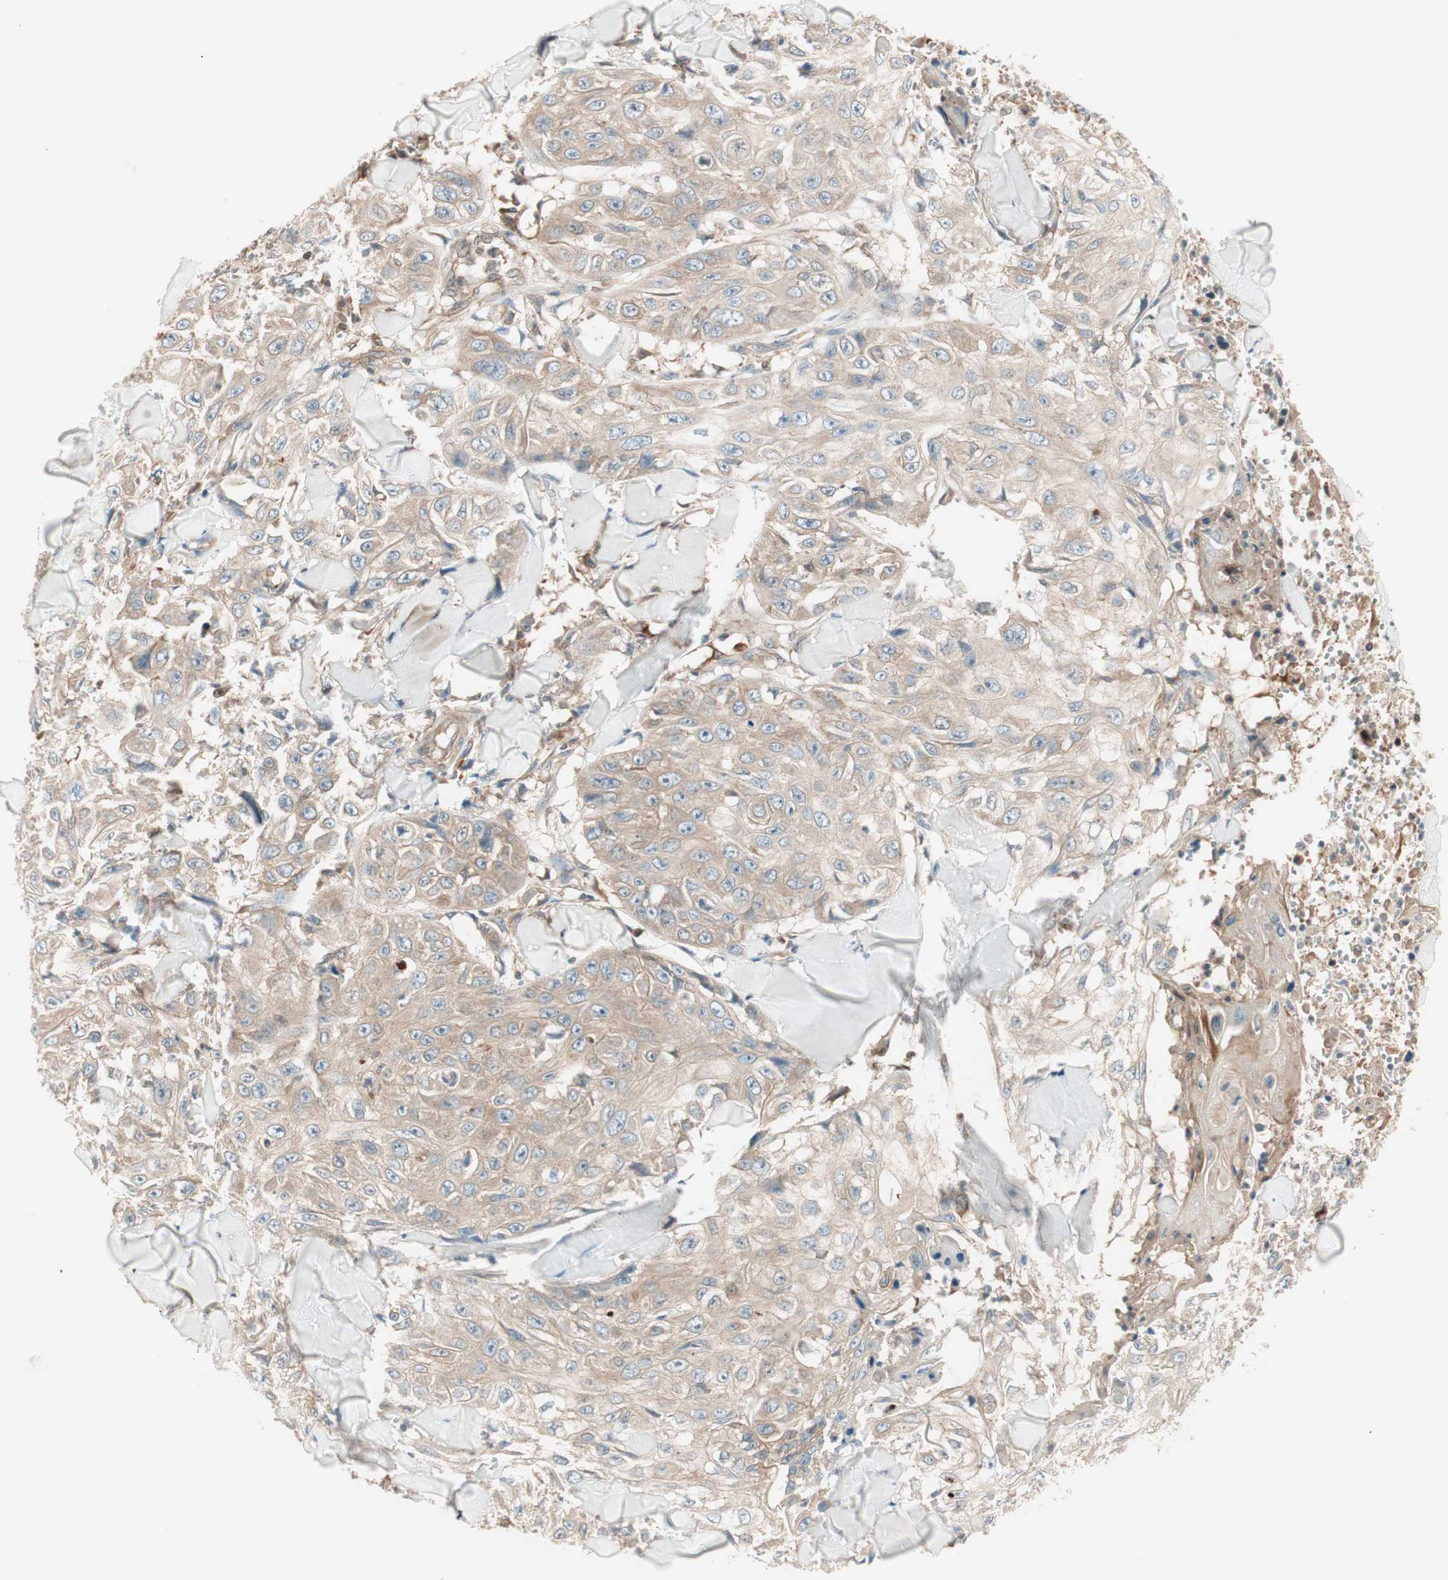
{"staining": {"intensity": "moderate", "quantity": ">75%", "location": "cytoplasmic/membranous"}, "tissue": "skin cancer", "cell_type": "Tumor cells", "image_type": "cancer", "snomed": [{"axis": "morphology", "description": "Squamous cell carcinoma, NOS"}, {"axis": "topography", "description": "Skin"}], "caption": "Human skin cancer (squamous cell carcinoma) stained for a protein (brown) demonstrates moderate cytoplasmic/membranous positive expression in about >75% of tumor cells.", "gene": "GALT", "patient": {"sex": "male", "age": 86}}